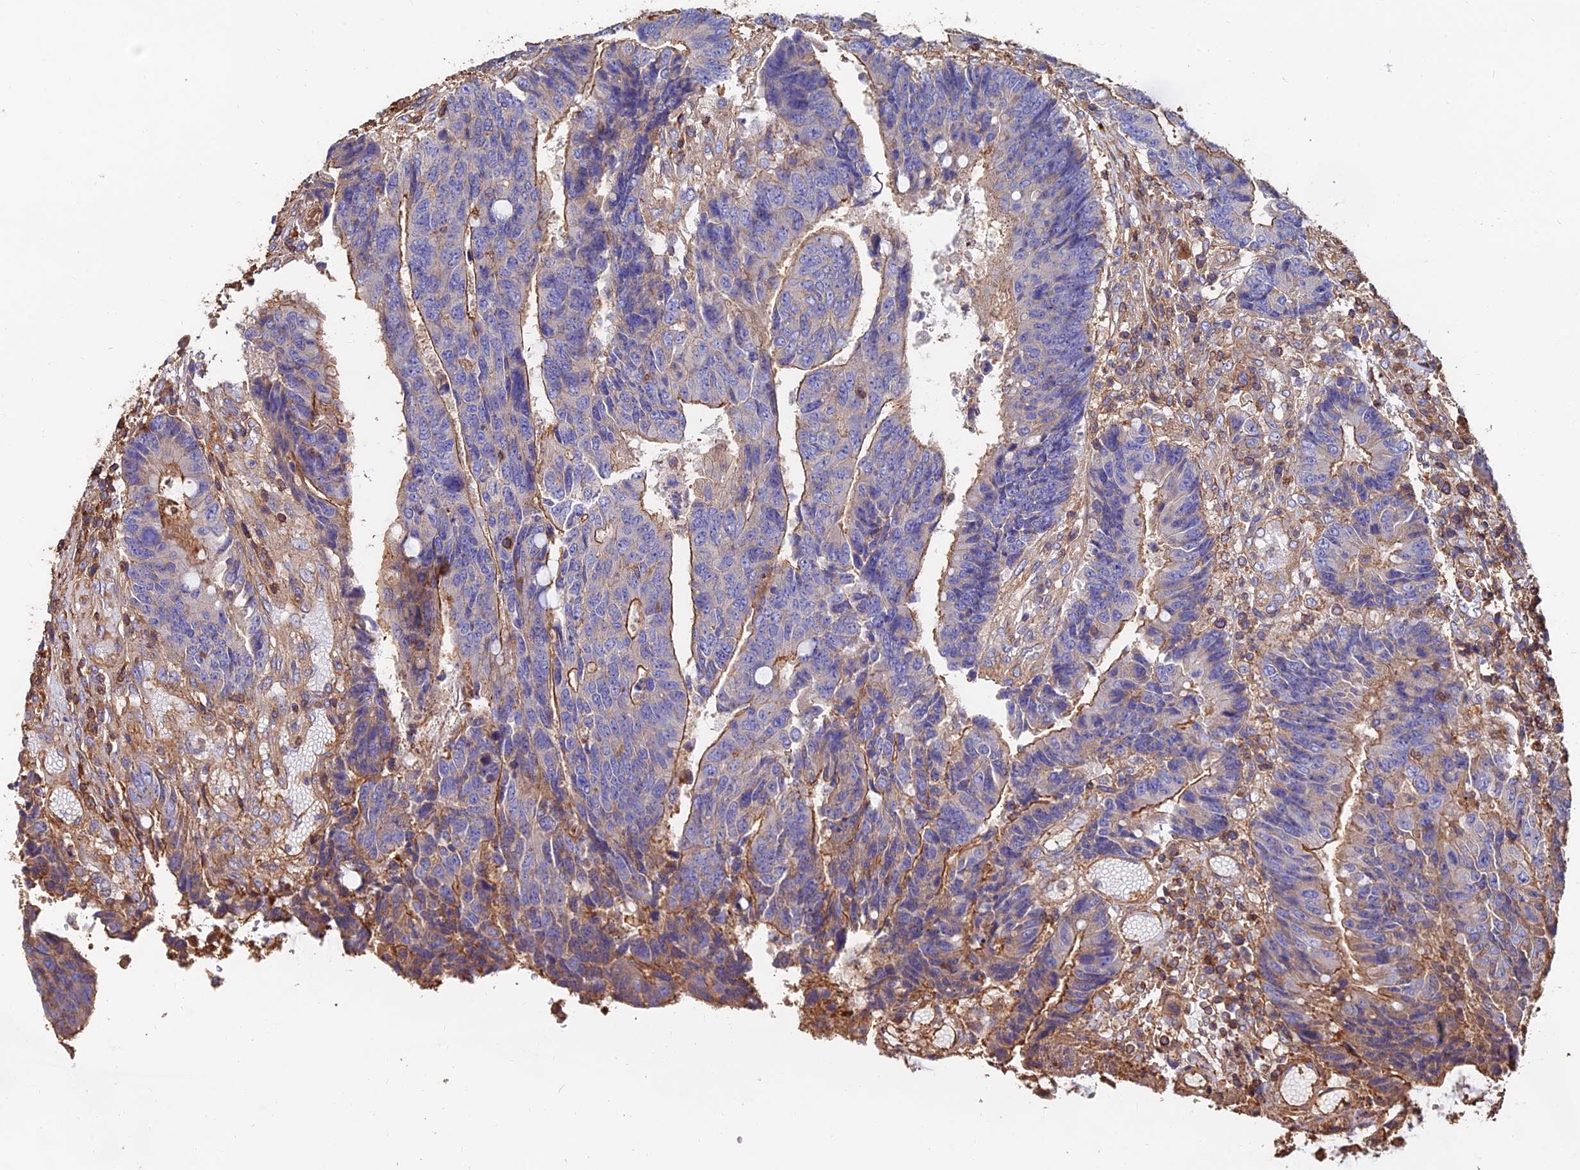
{"staining": {"intensity": "moderate", "quantity": "25%-75%", "location": "cytoplasmic/membranous"}, "tissue": "colorectal cancer", "cell_type": "Tumor cells", "image_type": "cancer", "snomed": [{"axis": "morphology", "description": "Adenocarcinoma, NOS"}, {"axis": "topography", "description": "Rectum"}], "caption": "This is an image of immunohistochemistry (IHC) staining of colorectal adenocarcinoma, which shows moderate staining in the cytoplasmic/membranous of tumor cells.", "gene": "EXT1", "patient": {"sex": "male", "age": 84}}